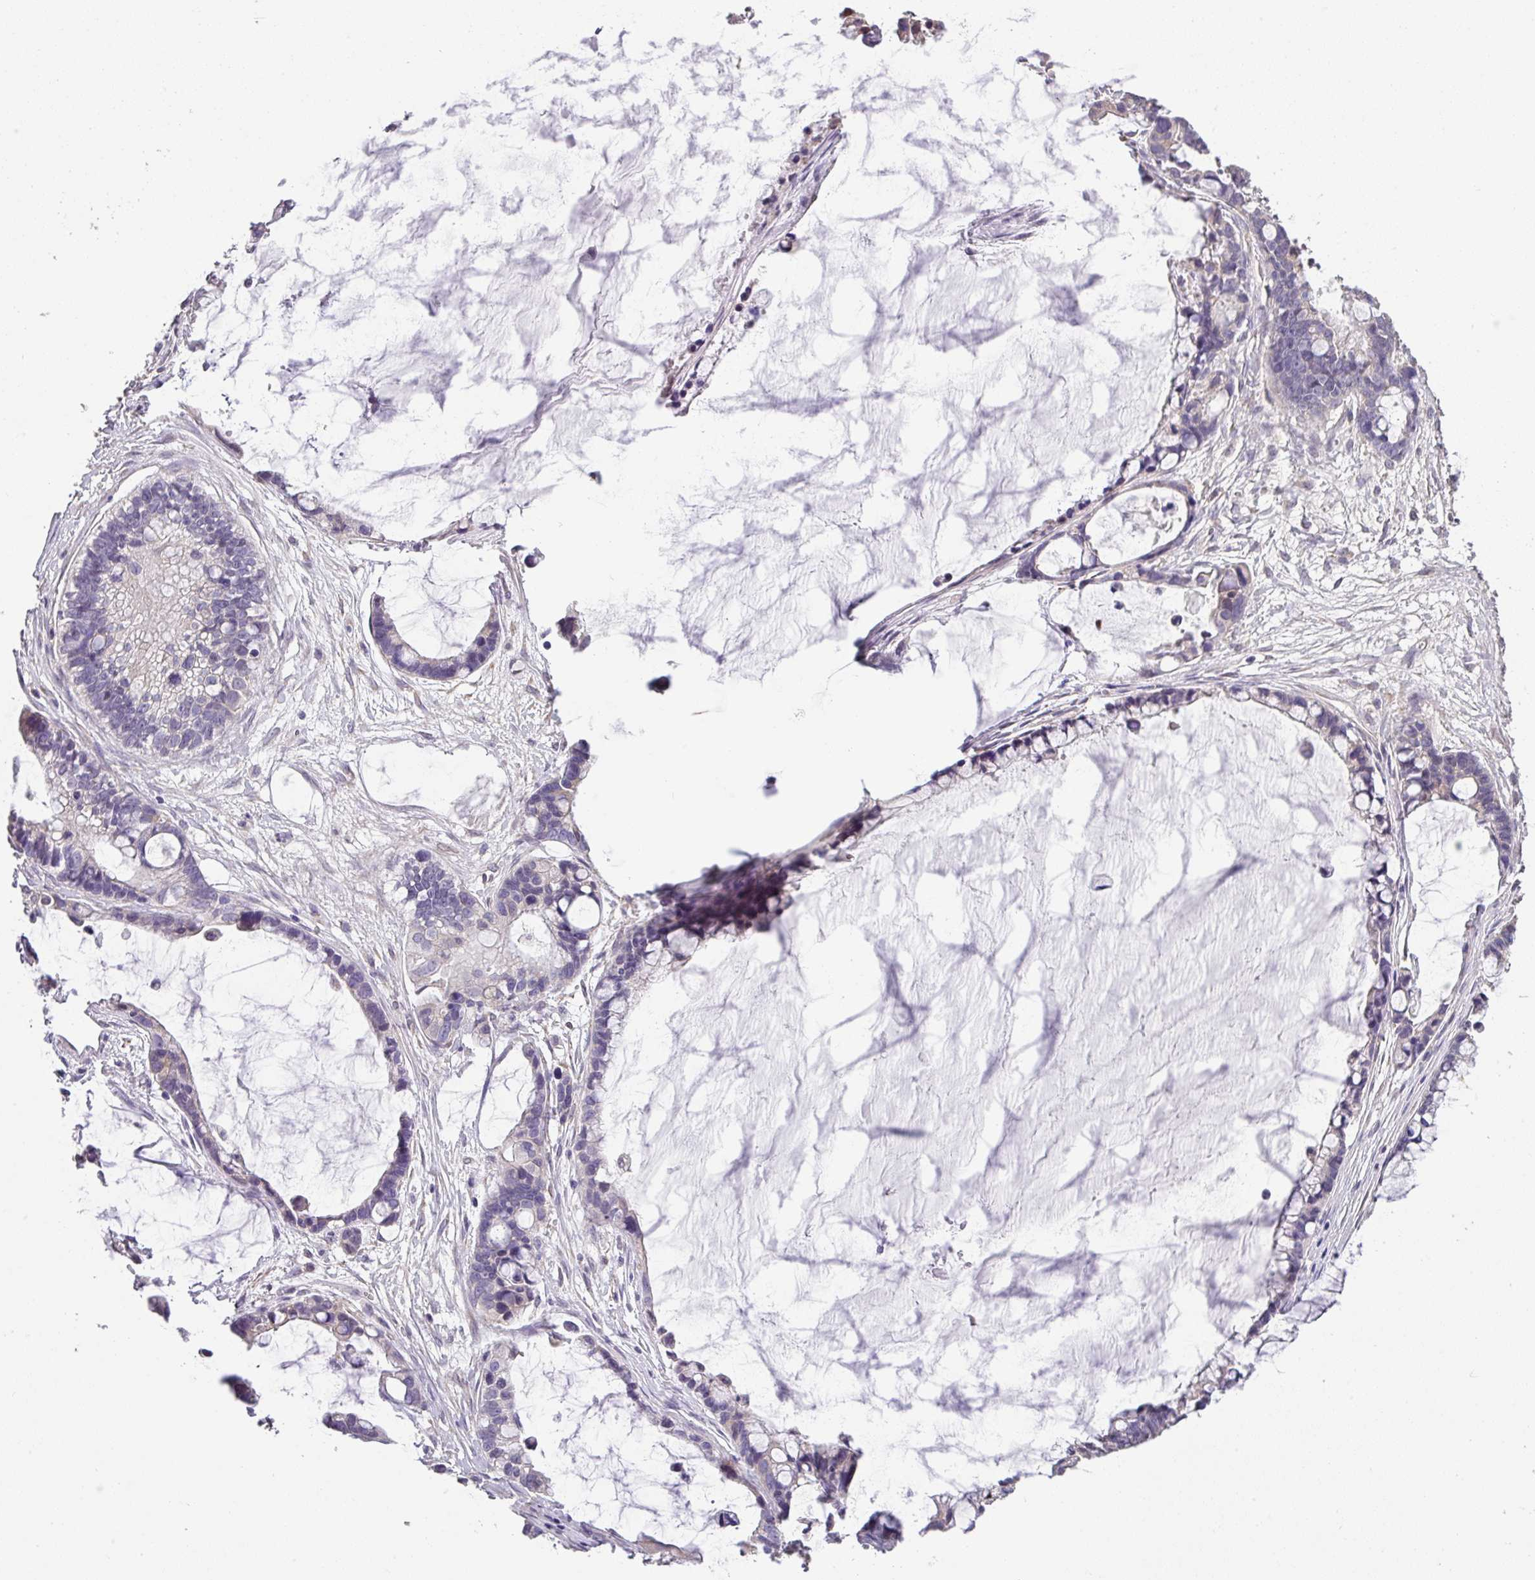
{"staining": {"intensity": "negative", "quantity": "none", "location": "none"}, "tissue": "ovarian cancer", "cell_type": "Tumor cells", "image_type": "cancer", "snomed": [{"axis": "morphology", "description": "Cystadenocarcinoma, mucinous, NOS"}, {"axis": "topography", "description": "Ovary"}], "caption": "This is an IHC histopathology image of ovarian cancer (mucinous cystadenocarcinoma). There is no expression in tumor cells.", "gene": "ZG16", "patient": {"sex": "female", "age": 63}}